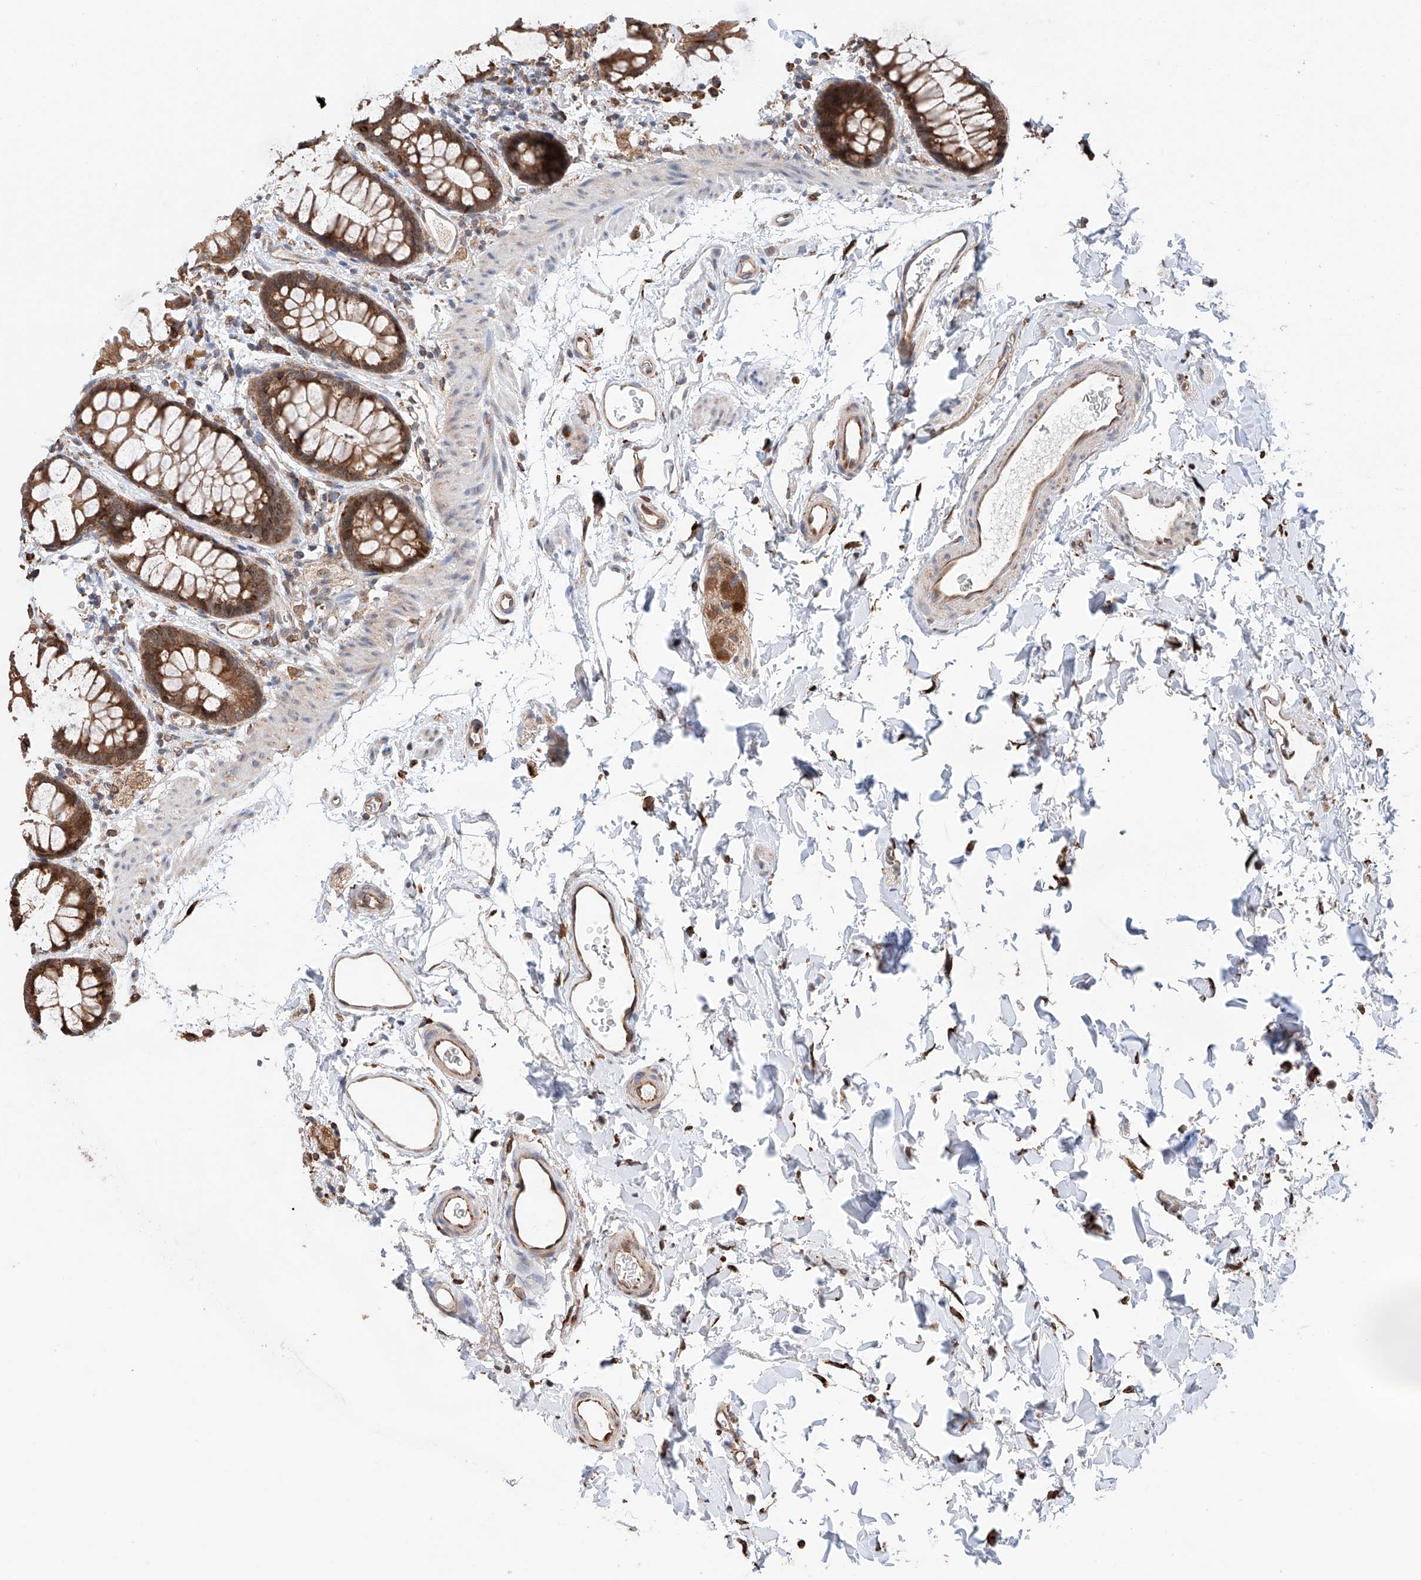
{"staining": {"intensity": "strong", "quantity": ">75%", "location": "cytoplasmic/membranous"}, "tissue": "rectum", "cell_type": "Glandular cells", "image_type": "normal", "snomed": [{"axis": "morphology", "description": "Normal tissue, NOS"}, {"axis": "topography", "description": "Rectum"}], "caption": "Rectum stained with a brown dye reveals strong cytoplasmic/membranous positive positivity in approximately >75% of glandular cells.", "gene": "DNAH8", "patient": {"sex": "female", "age": 65}}